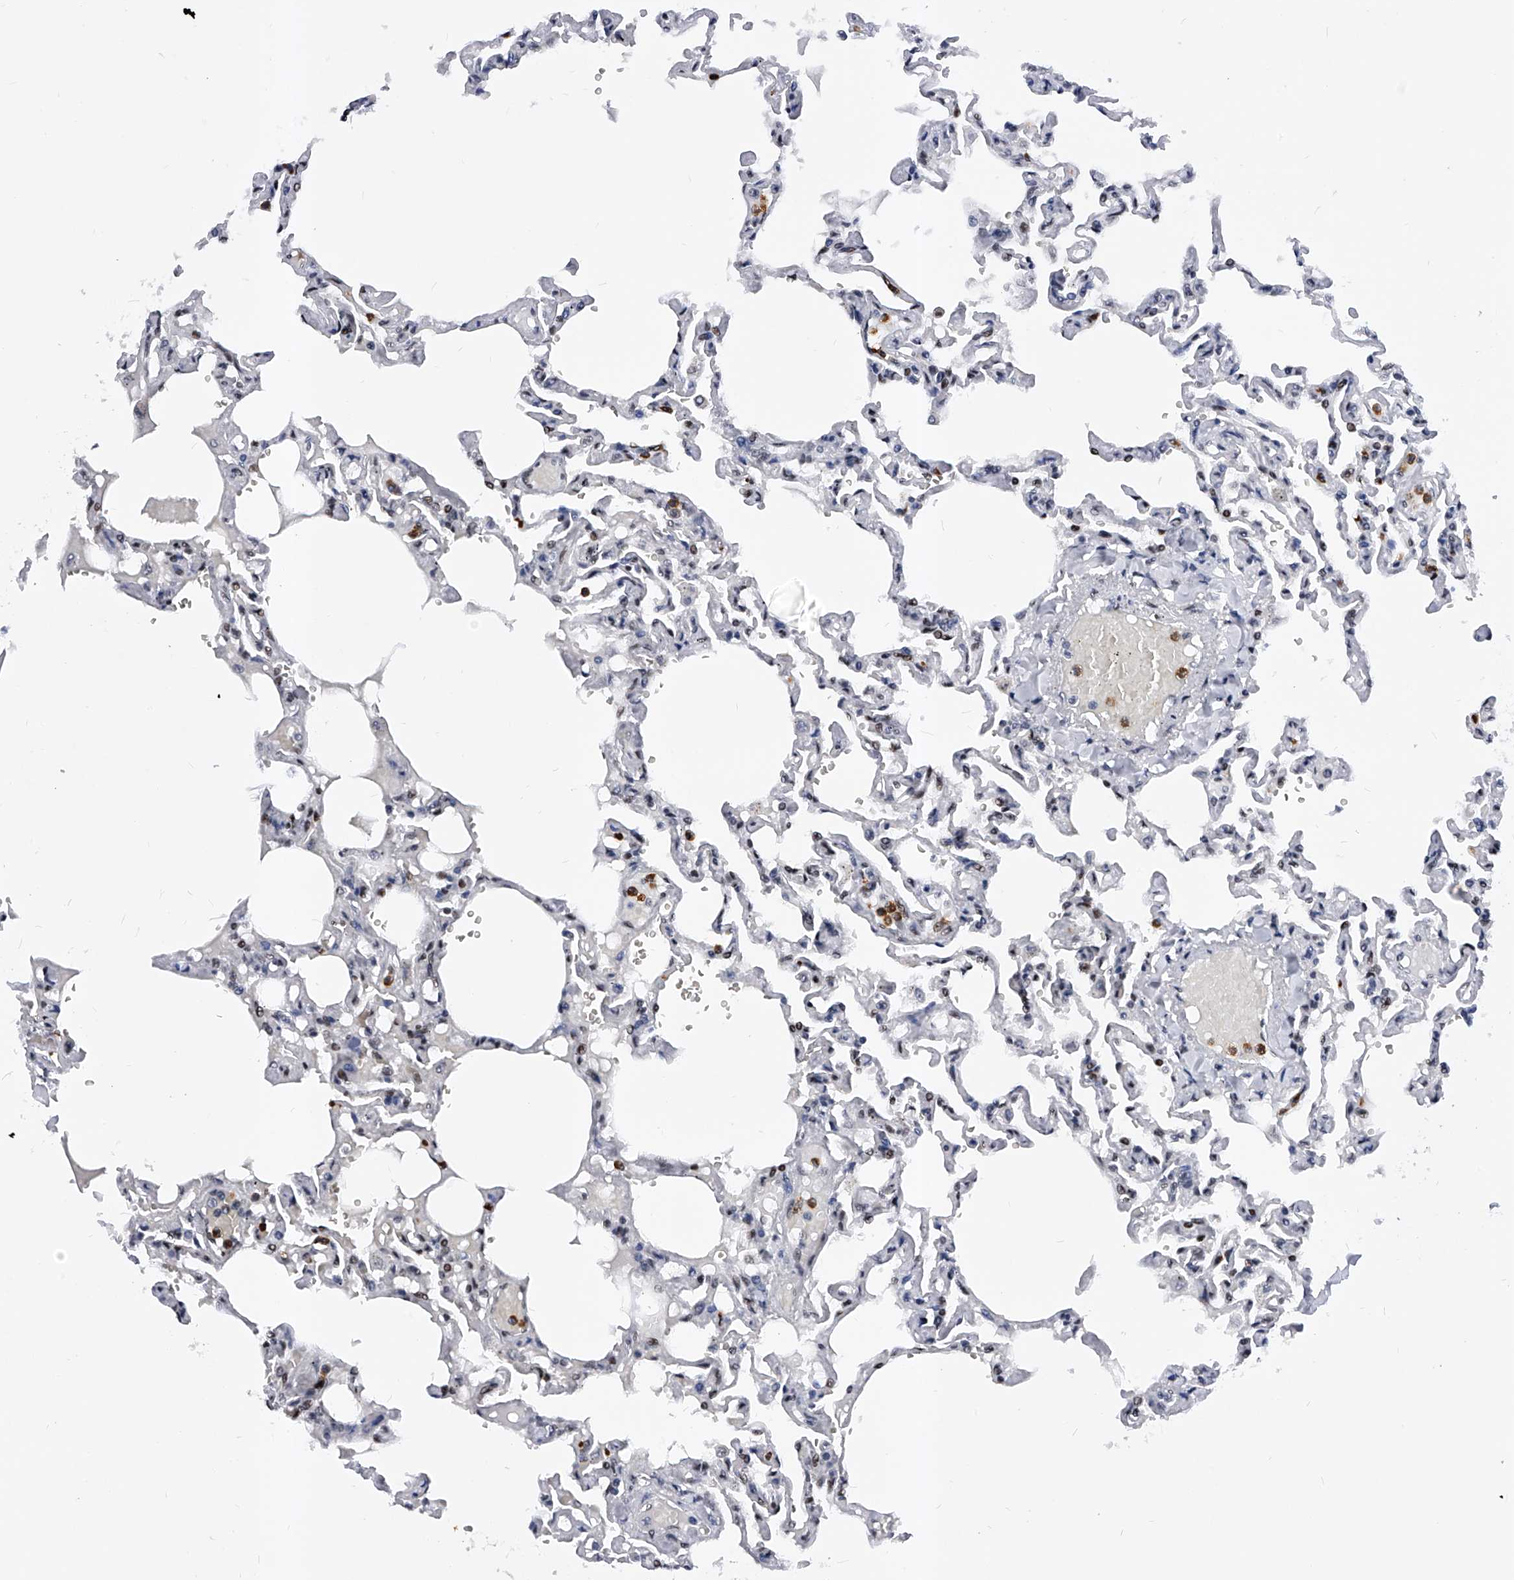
{"staining": {"intensity": "strong", "quantity": "<25%", "location": "nuclear"}, "tissue": "lung", "cell_type": "Alveolar cells", "image_type": "normal", "snomed": [{"axis": "morphology", "description": "Normal tissue, NOS"}, {"axis": "topography", "description": "Lung"}], "caption": "Immunohistochemical staining of benign human lung demonstrates medium levels of strong nuclear positivity in approximately <25% of alveolar cells.", "gene": "TESK2", "patient": {"sex": "male", "age": 21}}